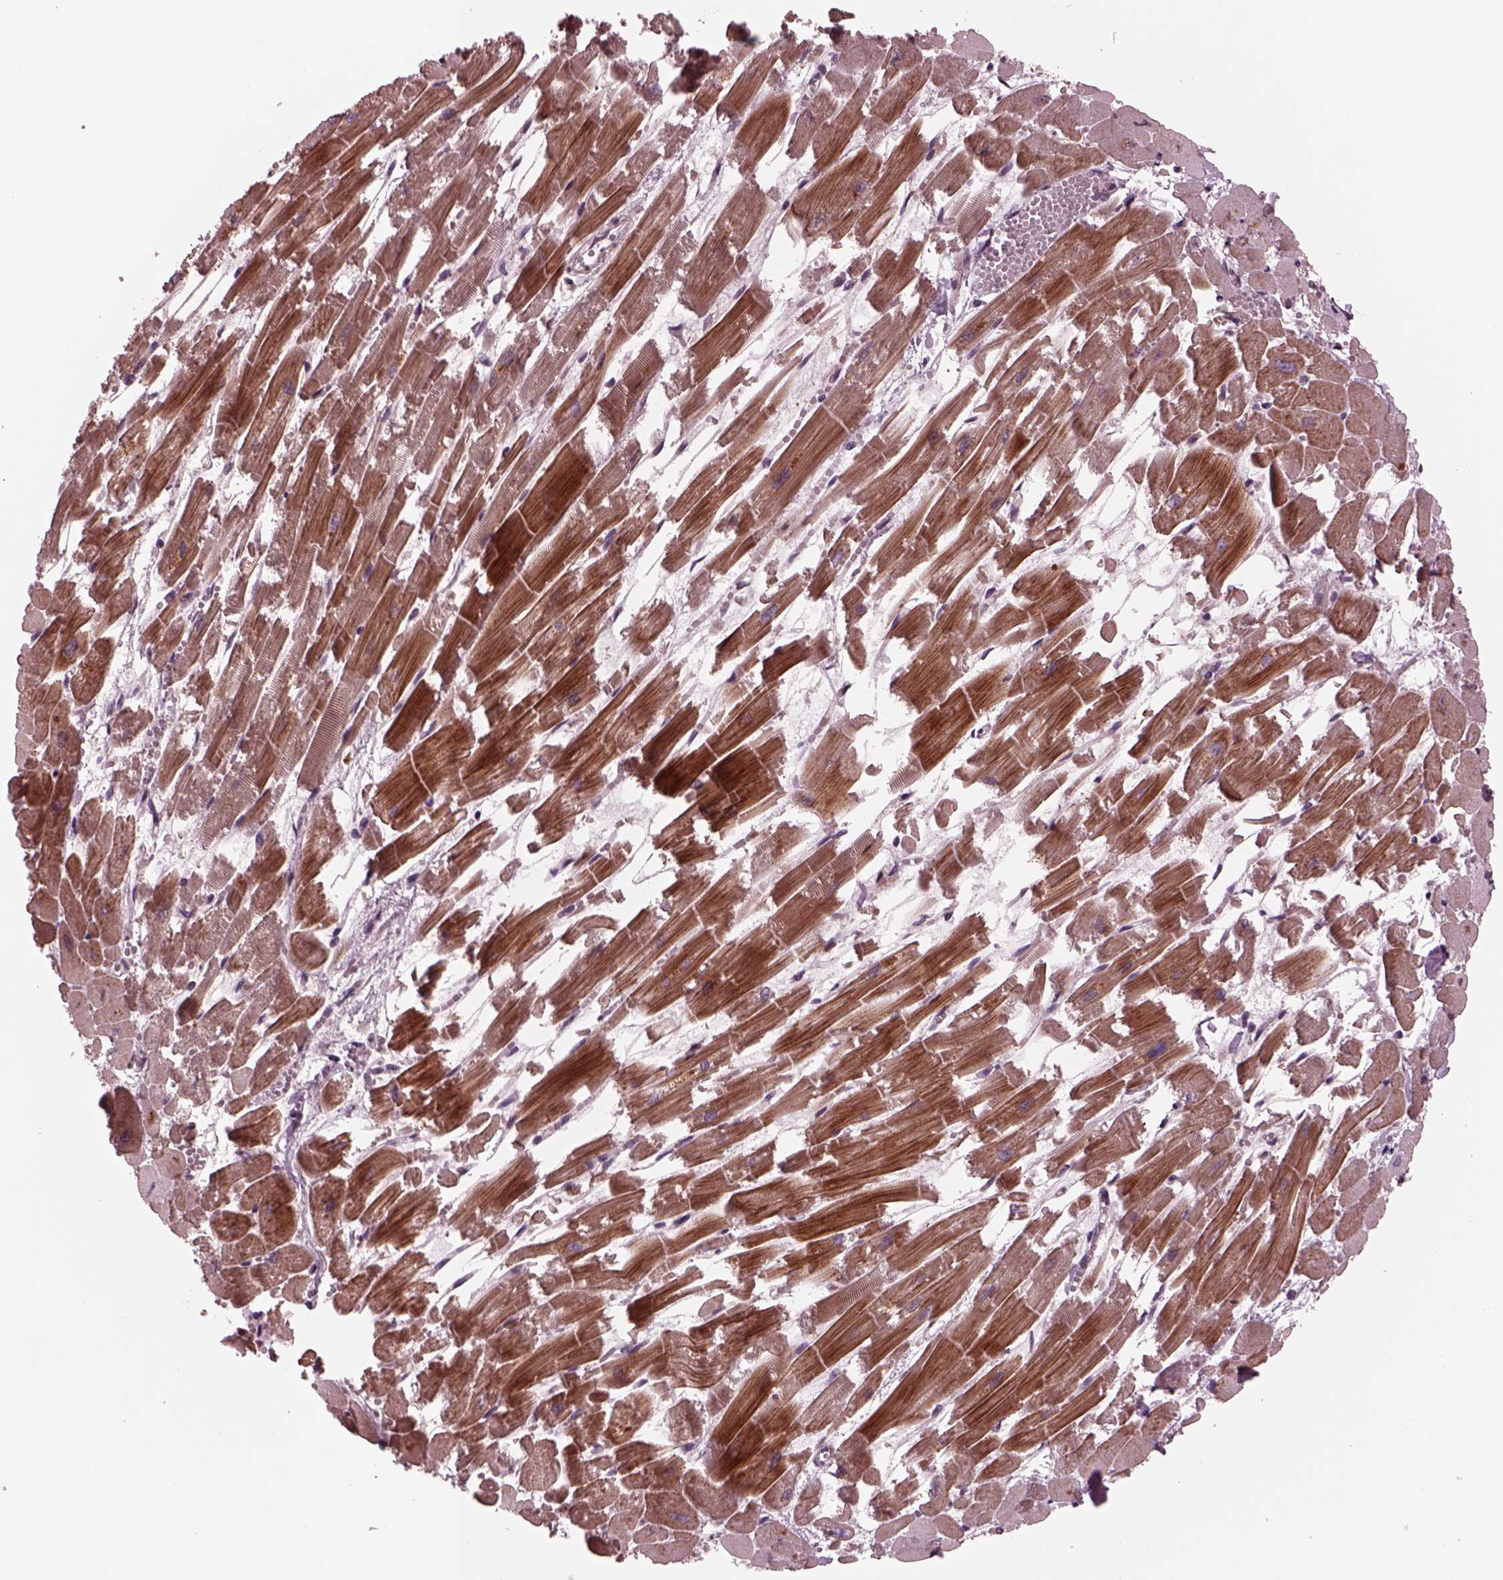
{"staining": {"intensity": "moderate", "quantity": "25%-75%", "location": "cytoplasmic/membranous,nuclear"}, "tissue": "heart muscle", "cell_type": "Cardiomyocytes", "image_type": "normal", "snomed": [{"axis": "morphology", "description": "Normal tissue, NOS"}, {"axis": "topography", "description": "Heart"}], "caption": "Immunohistochemistry (IHC) photomicrograph of benign heart muscle: human heart muscle stained using IHC exhibits medium levels of moderate protein expression localized specifically in the cytoplasmic/membranous,nuclear of cardiomyocytes, appearing as a cytoplasmic/membranous,nuclear brown color.", "gene": "NAP1L5", "patient": {"sex": "female", "age": 52}}